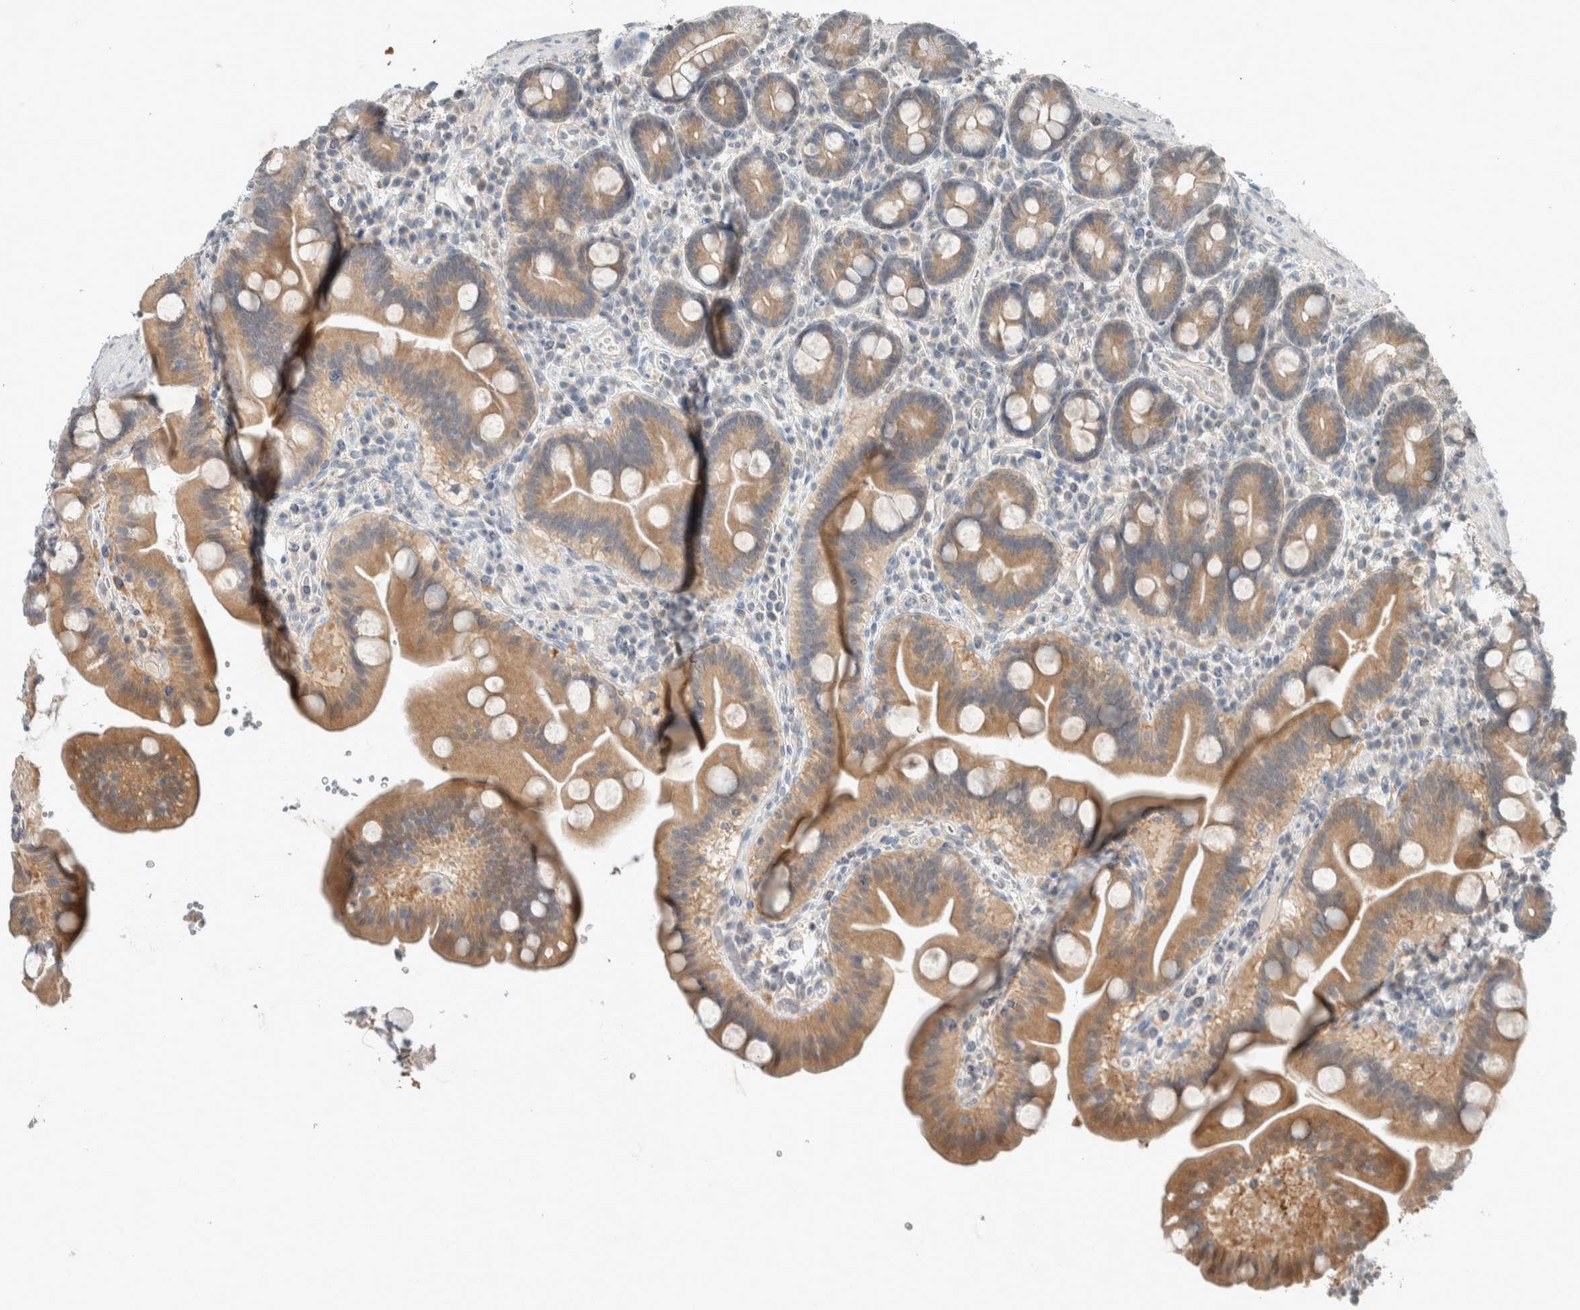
{"staining": {"intensity": "moderate", "quantity": ">75%", "location": "cytoplasmic/membranous"}, "tissue": "duodenum", "cell_type": "Glandular cells", "image_type": "normal", "snomed": [{"axis": "morphology", "description": "Normal tissue, NOS"}, {"axis": "topography", "description": "Duodenum"}], "caption": "Immunohistochemical staining of unremarkable human duodenum exhibits moderate cytoplasmic/membranous protein positivity in about >75% of glandular cells.", "gene": "TRIT1", "patient": {"sex": "male", "age": 54}}